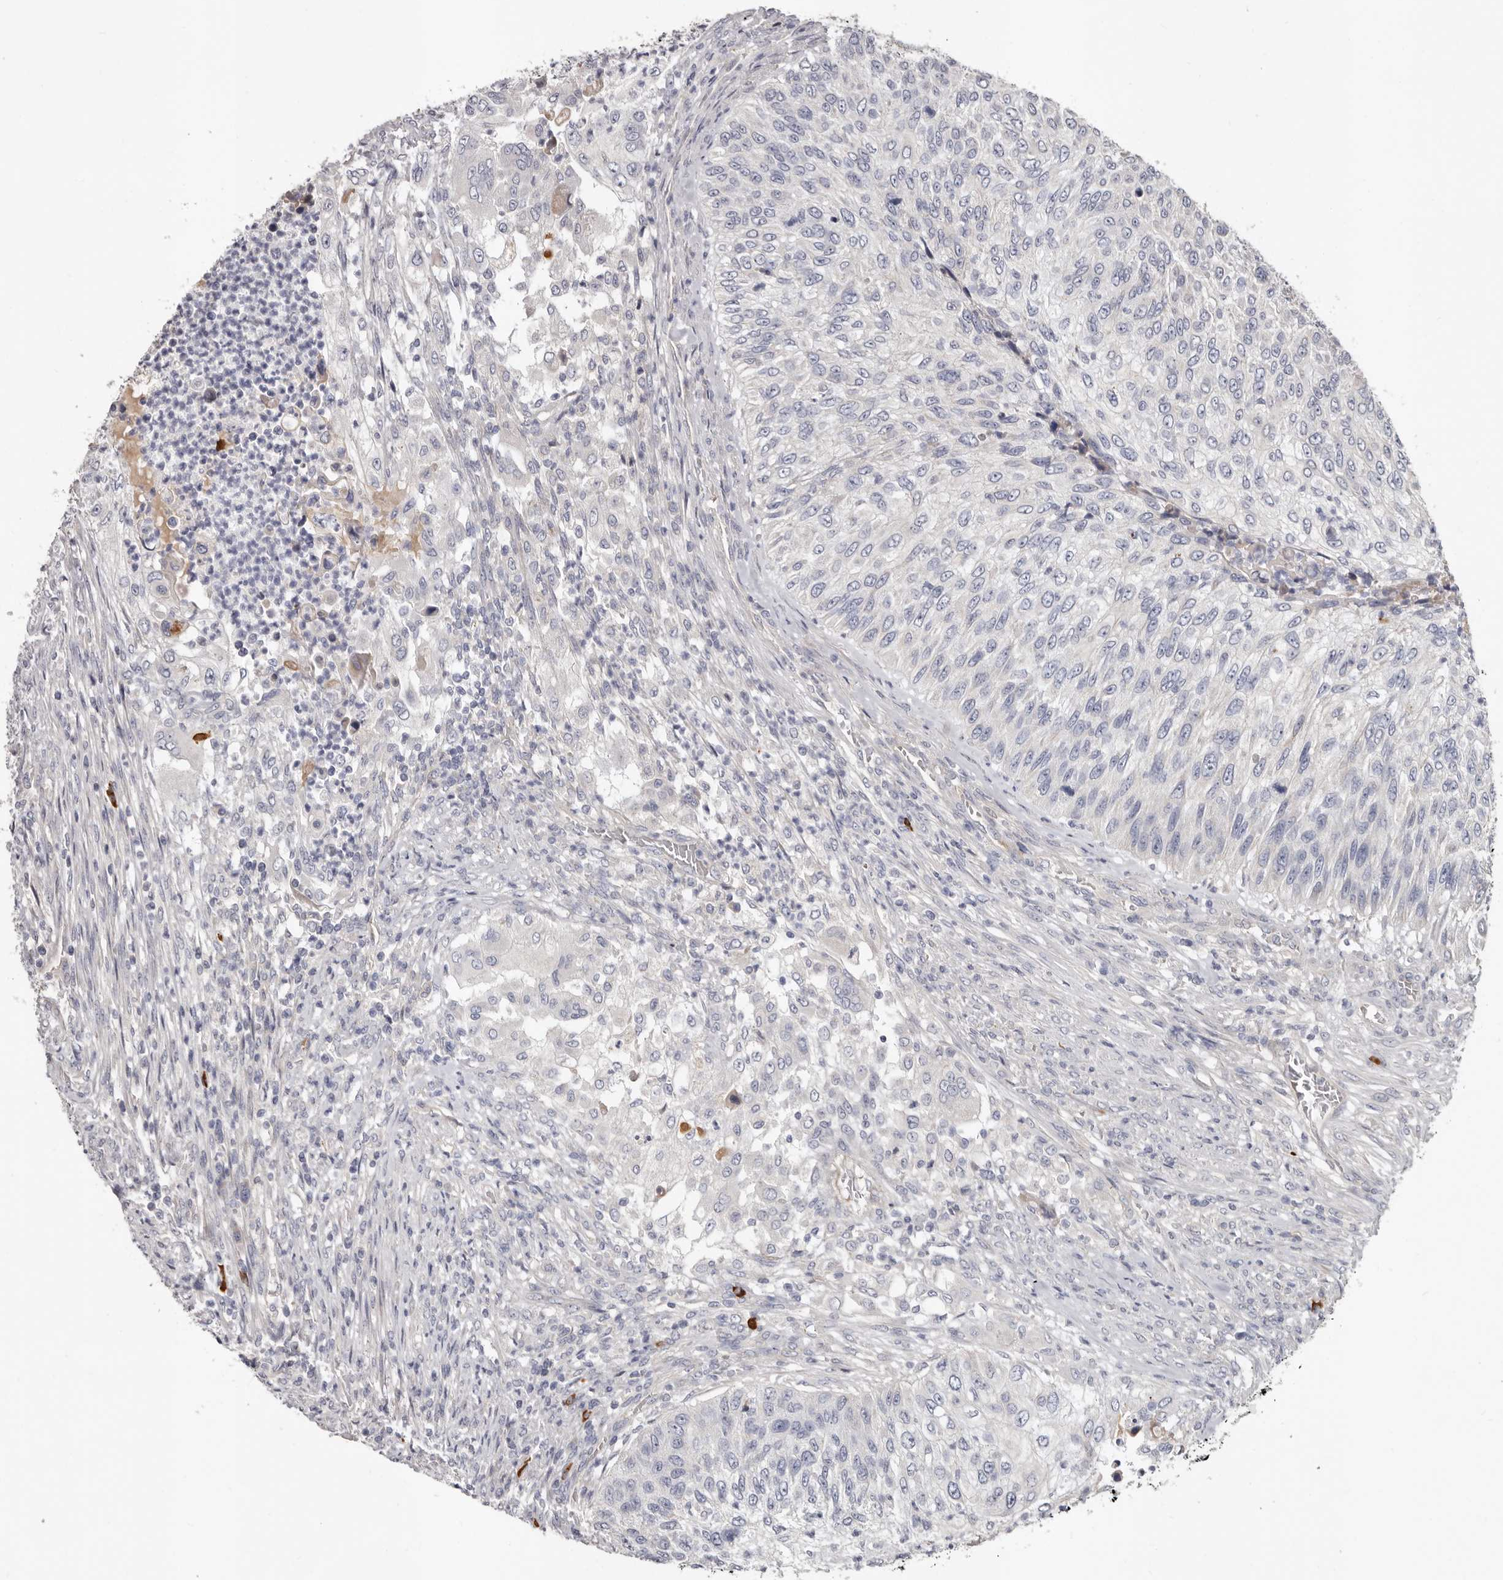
{"staining": {"intensity": "negative", "quantity": "none", "location": "none"}, "tissue": "urothelial cancer", "cell_type": "Tumor cells", "image_type": "cancer", "snomed": [{"axis": "morphology", "description": "Urothelial carcinoma, High grade"}, {"axis": "topography", "description": "Urinary bladder"}], "caption": "Tumor cells show no significant protein expression in urothelial cancer. The staining was performed using DAB to visualize the protein expression in brown, while the nuclei were stained in blue with hematoxylin (Magnification: 20x).", "gene": "SPTA1", "patient": {"sex": "female", "age": 60}}